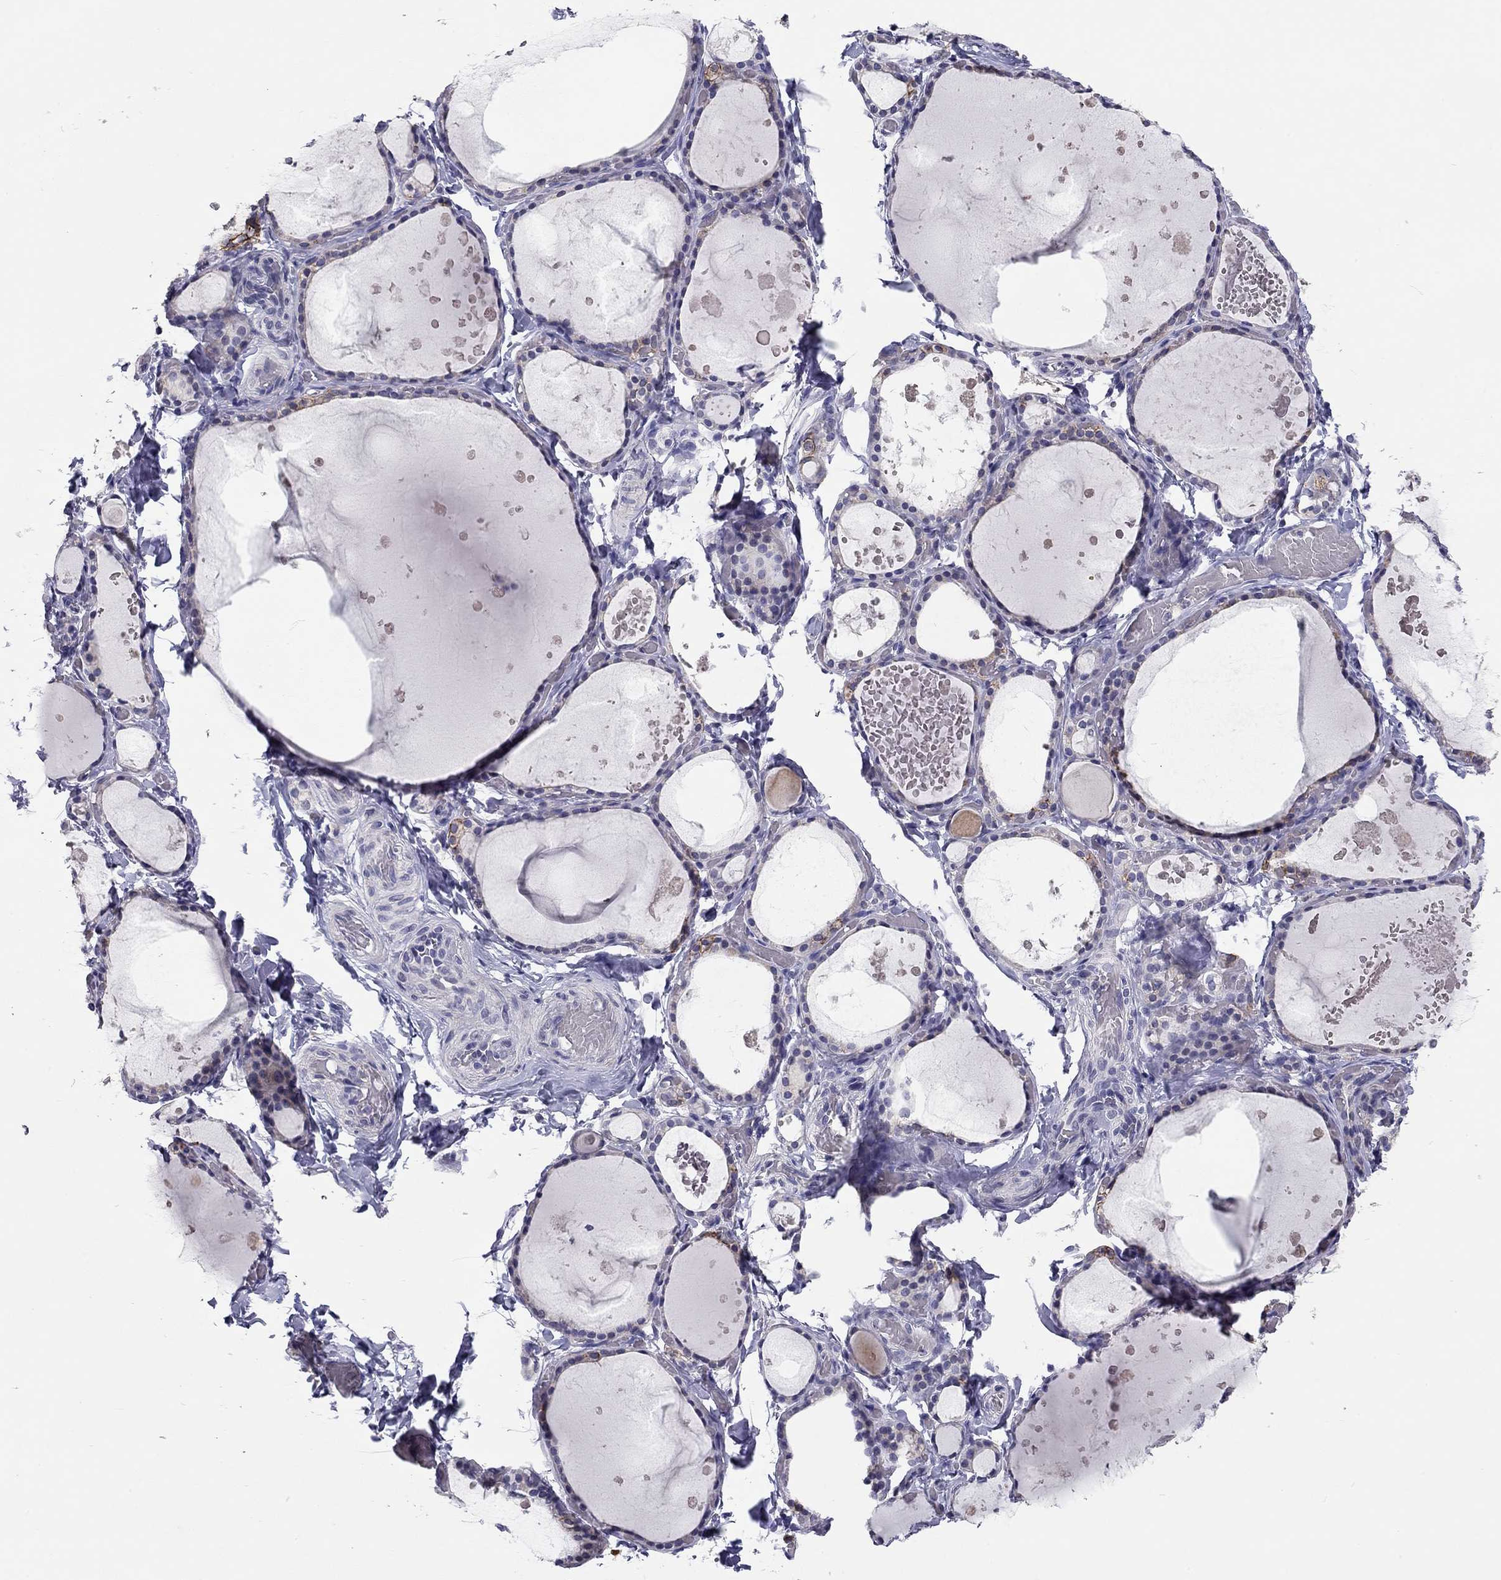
{"staining": {"intensity": "negative", "quantity": "none", "location": "none"}, "tissue": "thyroid gland", "cell_type": "Glandular cells", "image_type": "normal", "snomed": [{"axis": "morphology", "description": "Normal tissue, NOS"}, {"axis": "topography", "description": "Thyroid gland"}], "caption": "Glandular cells show no significant protein staining in benign thyroid gland.", "gene": "SCARB1", "patient": {"sex": "female", "age": 56}}